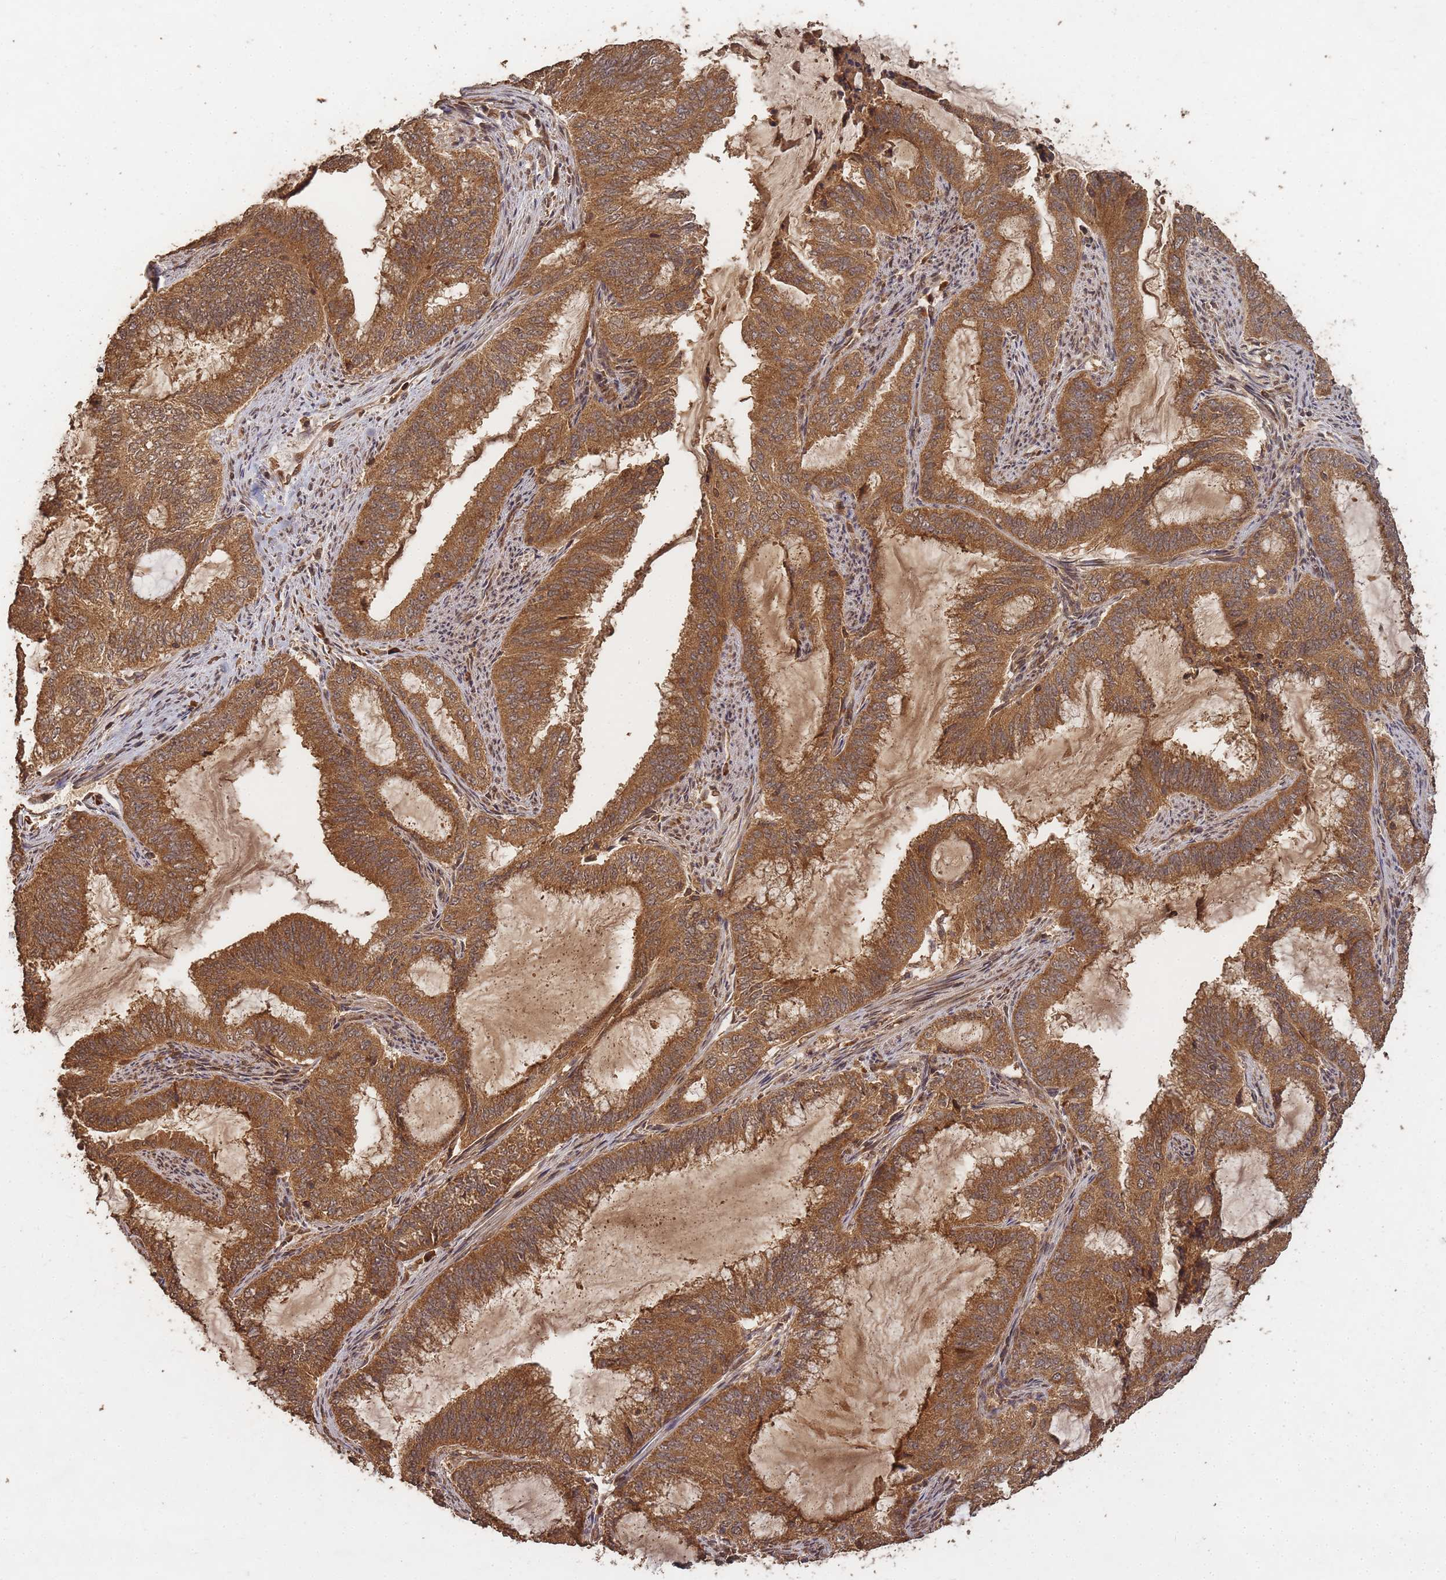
{"staining": {"intensity": "strong", "quantity": ">75%", "location": "cytoplasmic/membranous"}, "tissue": "endometrial cancer", "cell_type": "Tumor cells", "image_type": "cancer", "snomed": [{"axis": "morphology", "description": "Adenocarcinoma, NOS"}, {"axis": "topography", "description": "Endometrium"}], "caption": "Strong cytoplasmic/membranous expression is seen in about >75% of tumor cells in adenocarcinoma (endometrial).", "gene": "ALKBH1", "patient": {"sex": "female", "age": 51}}